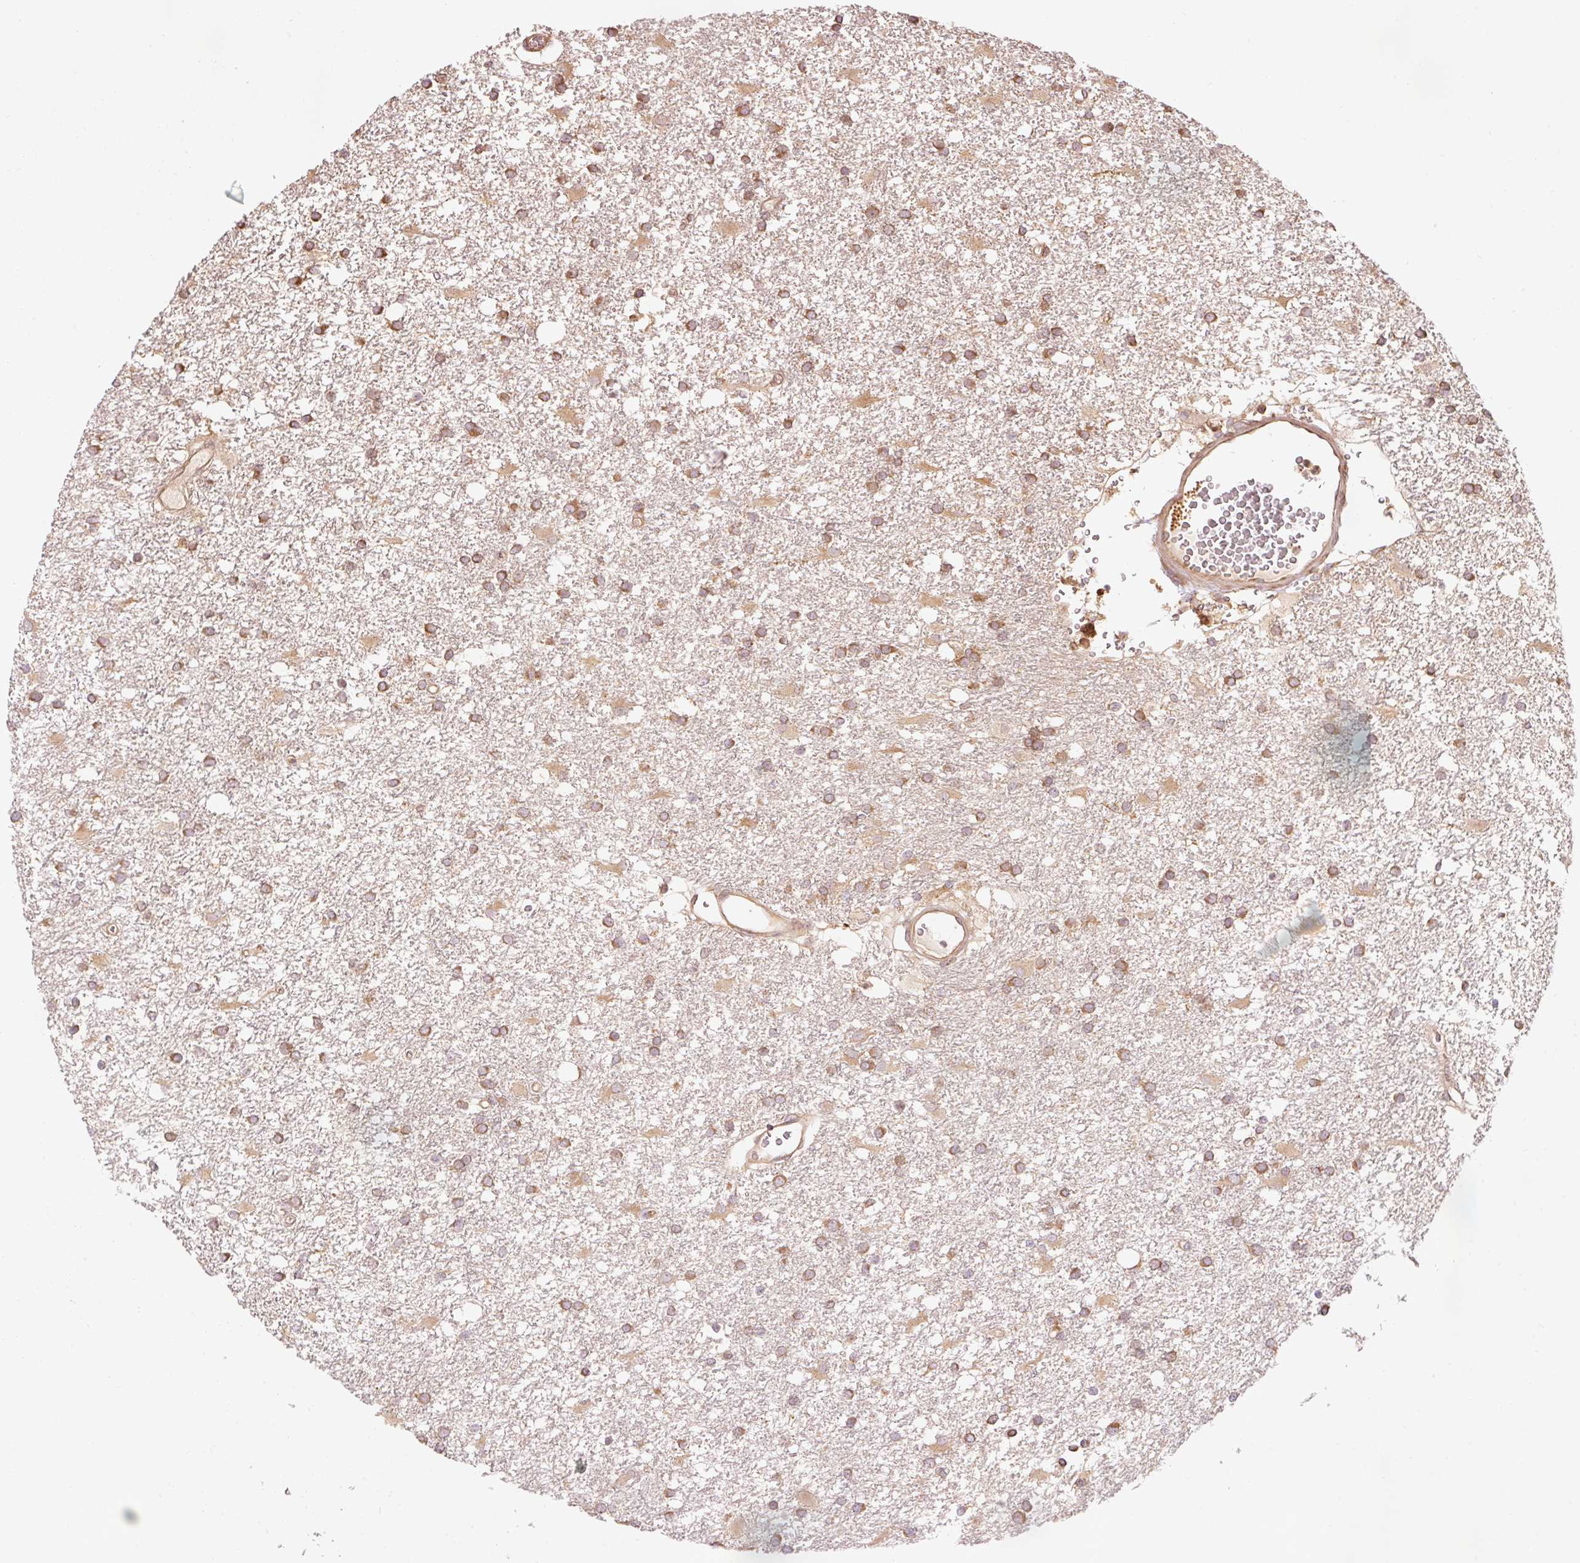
{"staining": {"intensity": "moderate", "quantity": ">75%", "location": "cytoplasmic/membranous"}, "tissue": "glioma", "cell_type": "Tumor cells", "image_type": "cancer", "snomed": [{"axis": "morphology", "description": "Glioma, malignant, High grade"}, {"axis": "topography", "description": "Brain"}], "caption": "Tumor cells reveal medium levels of moderate cytoplasmic/membranous staining in approximately >75% of cells in human glioma.", "gene": "PDAP1", "patient": {"sex": "male", "age": 48}}